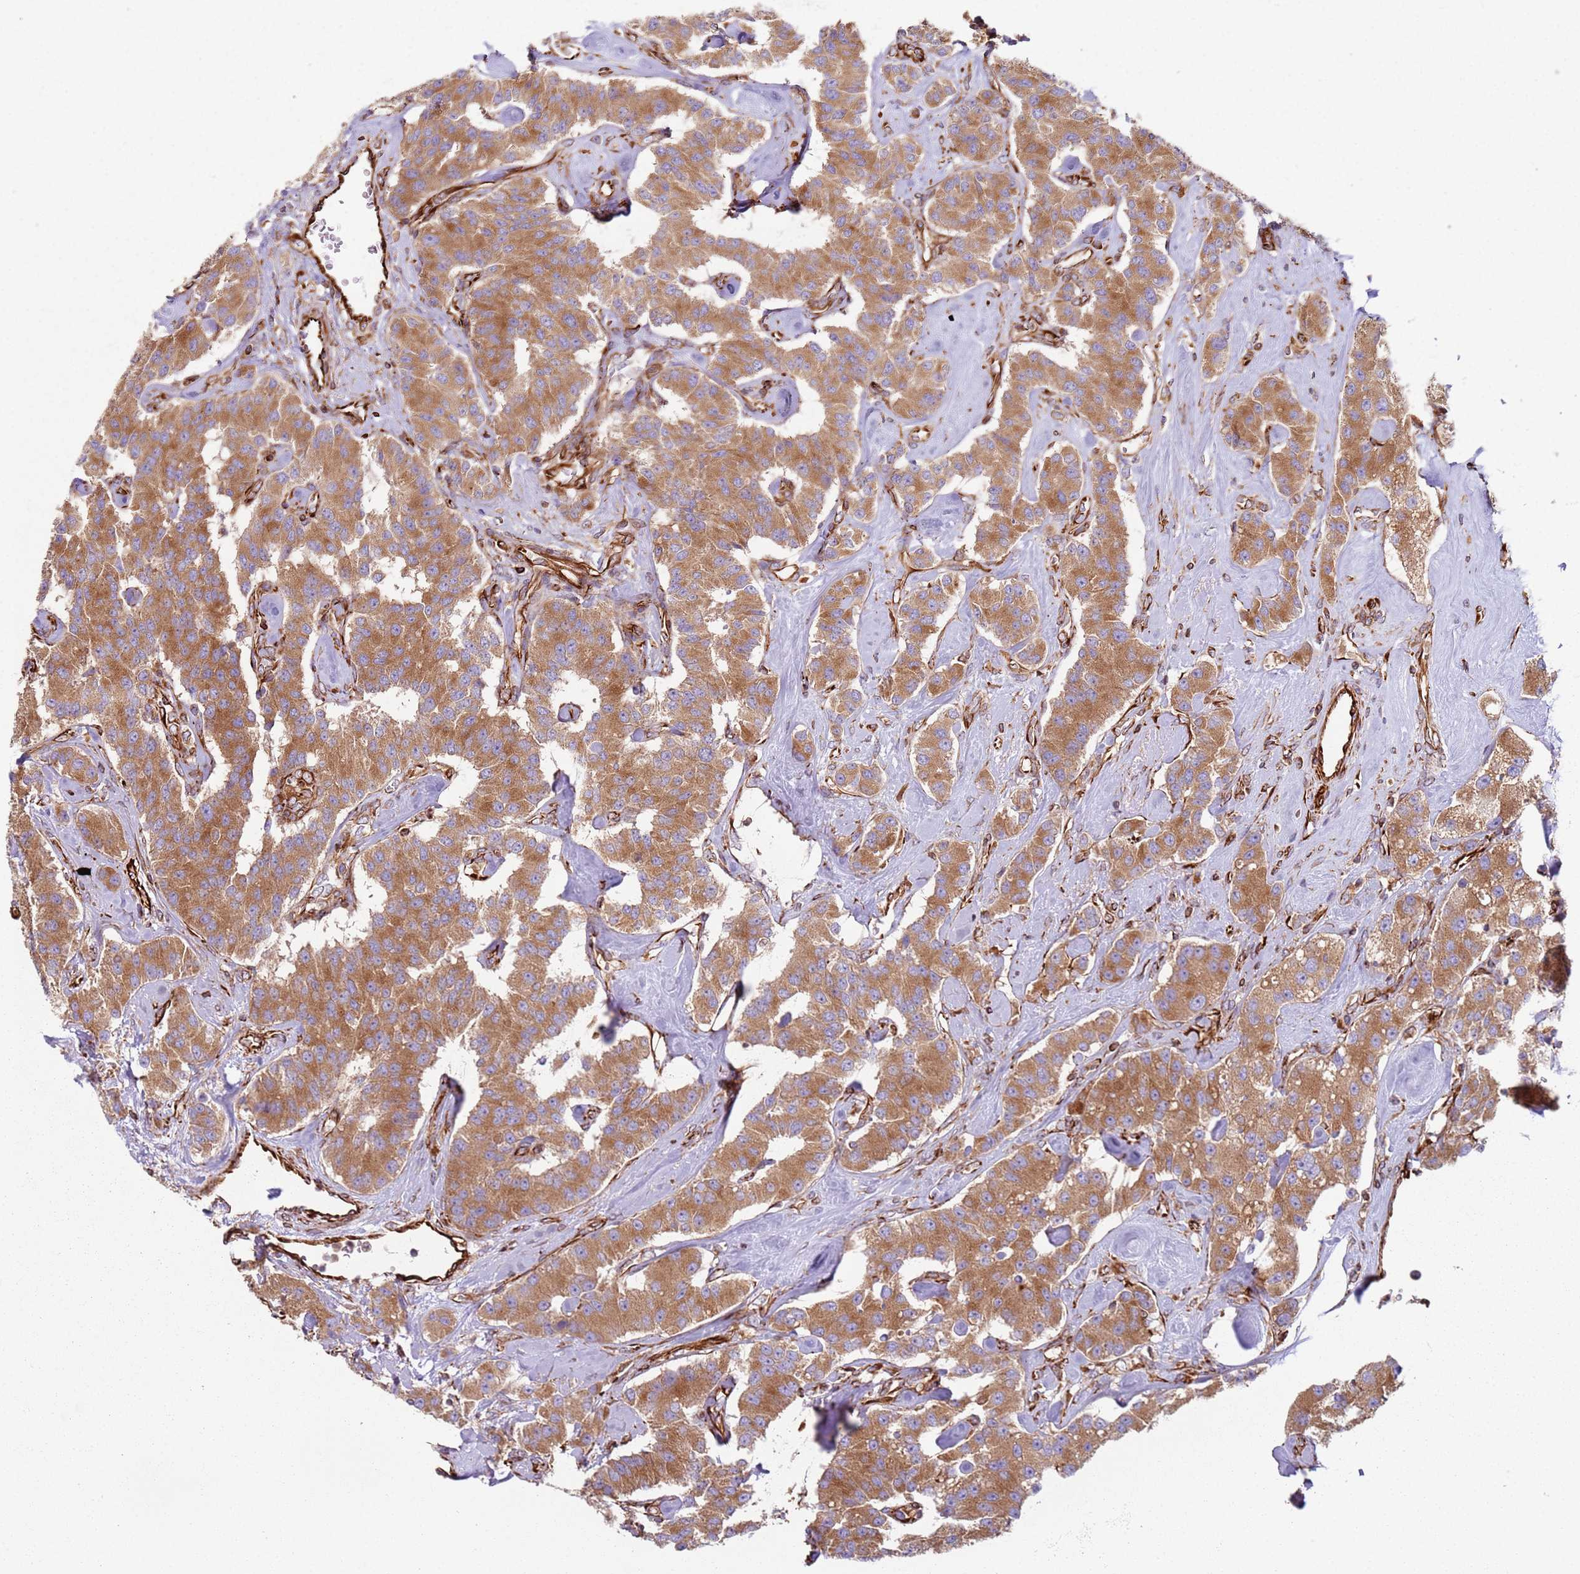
{"staining": {"intensity": "moderate", "quantity": ">75%", "location": "cytoplasmic/membranous"}, "tissue": "carcinoid", "cell_type": "Tumor cells", "image_type": "cancer", "snomed": [{"axis": "morphology", "description": "Carcinoid, malignant, NOS"}, {"axis": "topography", "description": "Pancreas"}], "caption": "A medium amount of moderate cytoplasmic/membranous expression is seen in approximately >75% of tumor cells in malignant carcinoid tissue. The staining is performed using DAB brown chromogen to label protein expression. The nuclei are counter-stained blue using hematoxylin.", "gene": "SNAPIN", "patient": {"sex": "male", "age": 41}}